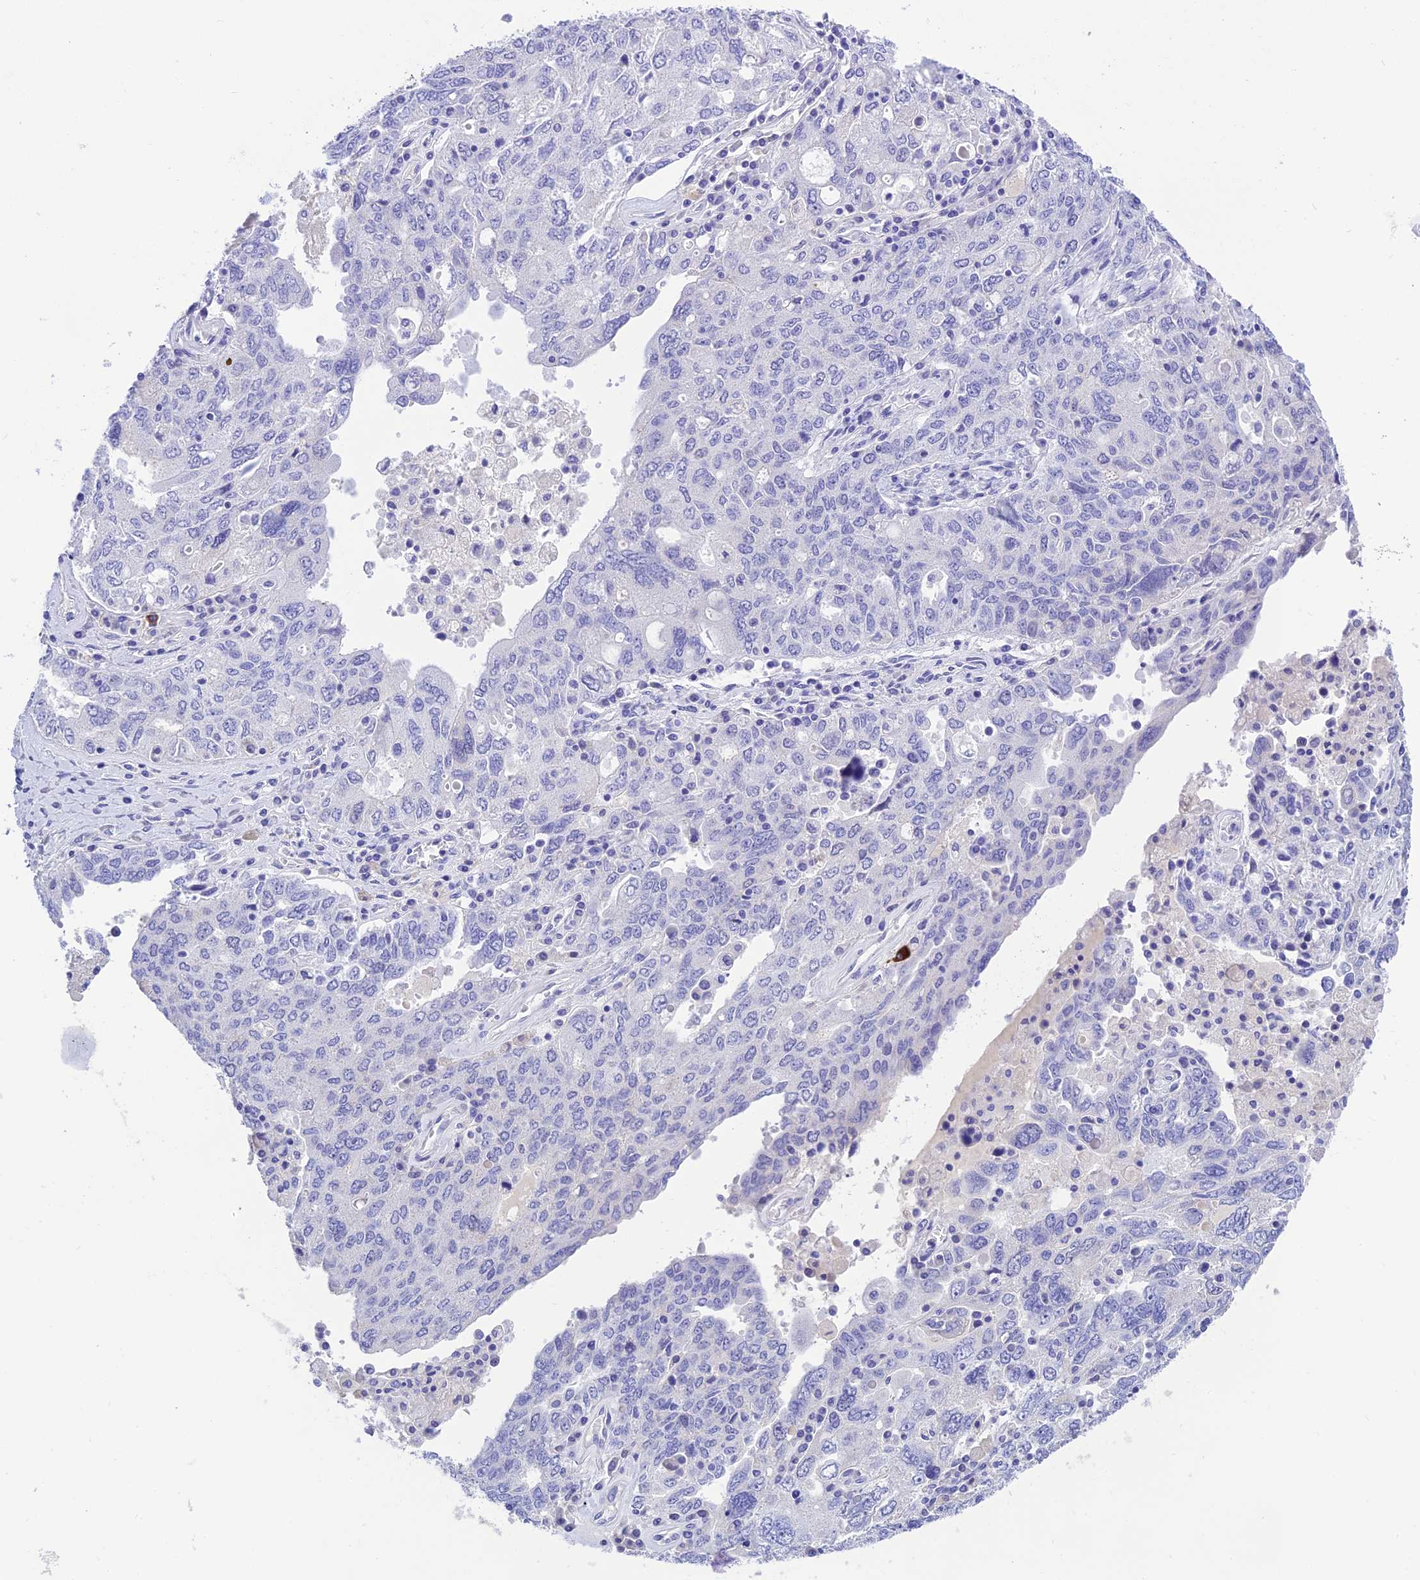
{"staining": {"intensity": "negative", "quantity": "none", "location": "none"}, "tissue": "ovarian cancer", "cell_type": "Tumor cells", "image_type": "cancer", "snomed": [{"axis": "morphology", "description": "Carcinoma, endometroid"}, {"axis": "topography", "description": "Ovary"}], "caption": "Immunohistochemistry of ovarian cancer (endometroid carcinoma) demonstrates no positivity in tumor cells.", "gene": "KDELR3", "patient": {"sex": "female", "age": 62}}